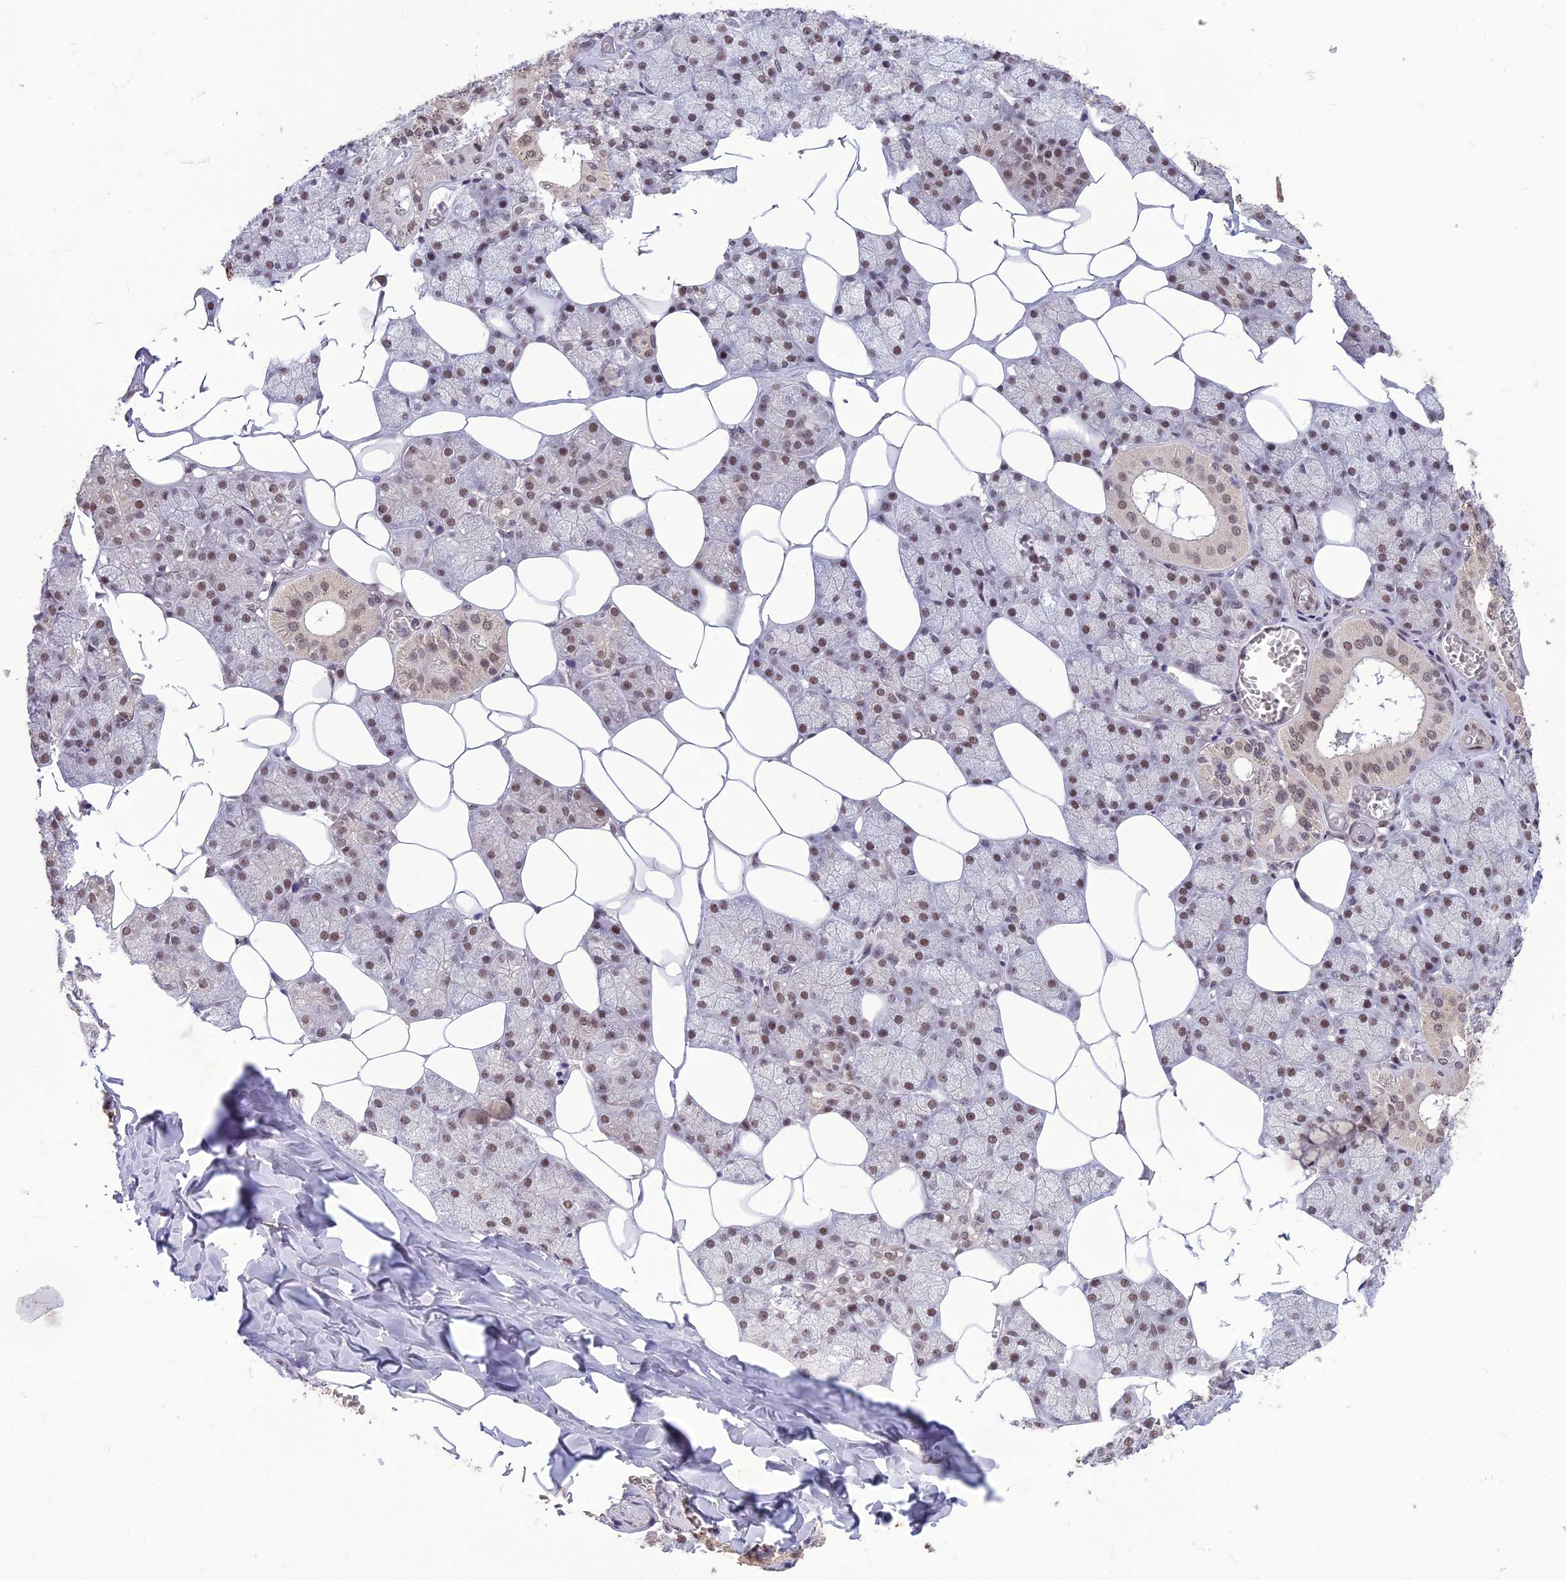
{"staining": {"intensity": "moderate", "quantity": "25%-75%", "location": "nuclear"}, "tissue": "salivary gland", "cell_type": "Glandular cells", "image_type": "normal", "snomed": [{"axis": "morphology", "description": "Normal tissue, NOS"}, {"axis": "topography", "description": "Salivary gland"}], "caption": "Brown immunohistochemical staining in unremarkable human salivary gland demonstrates moderate nuclear expression in about 25%-75% of glandular cells.", "gene": "DIS3", "patient": {"sex": "male", "age": 62}}